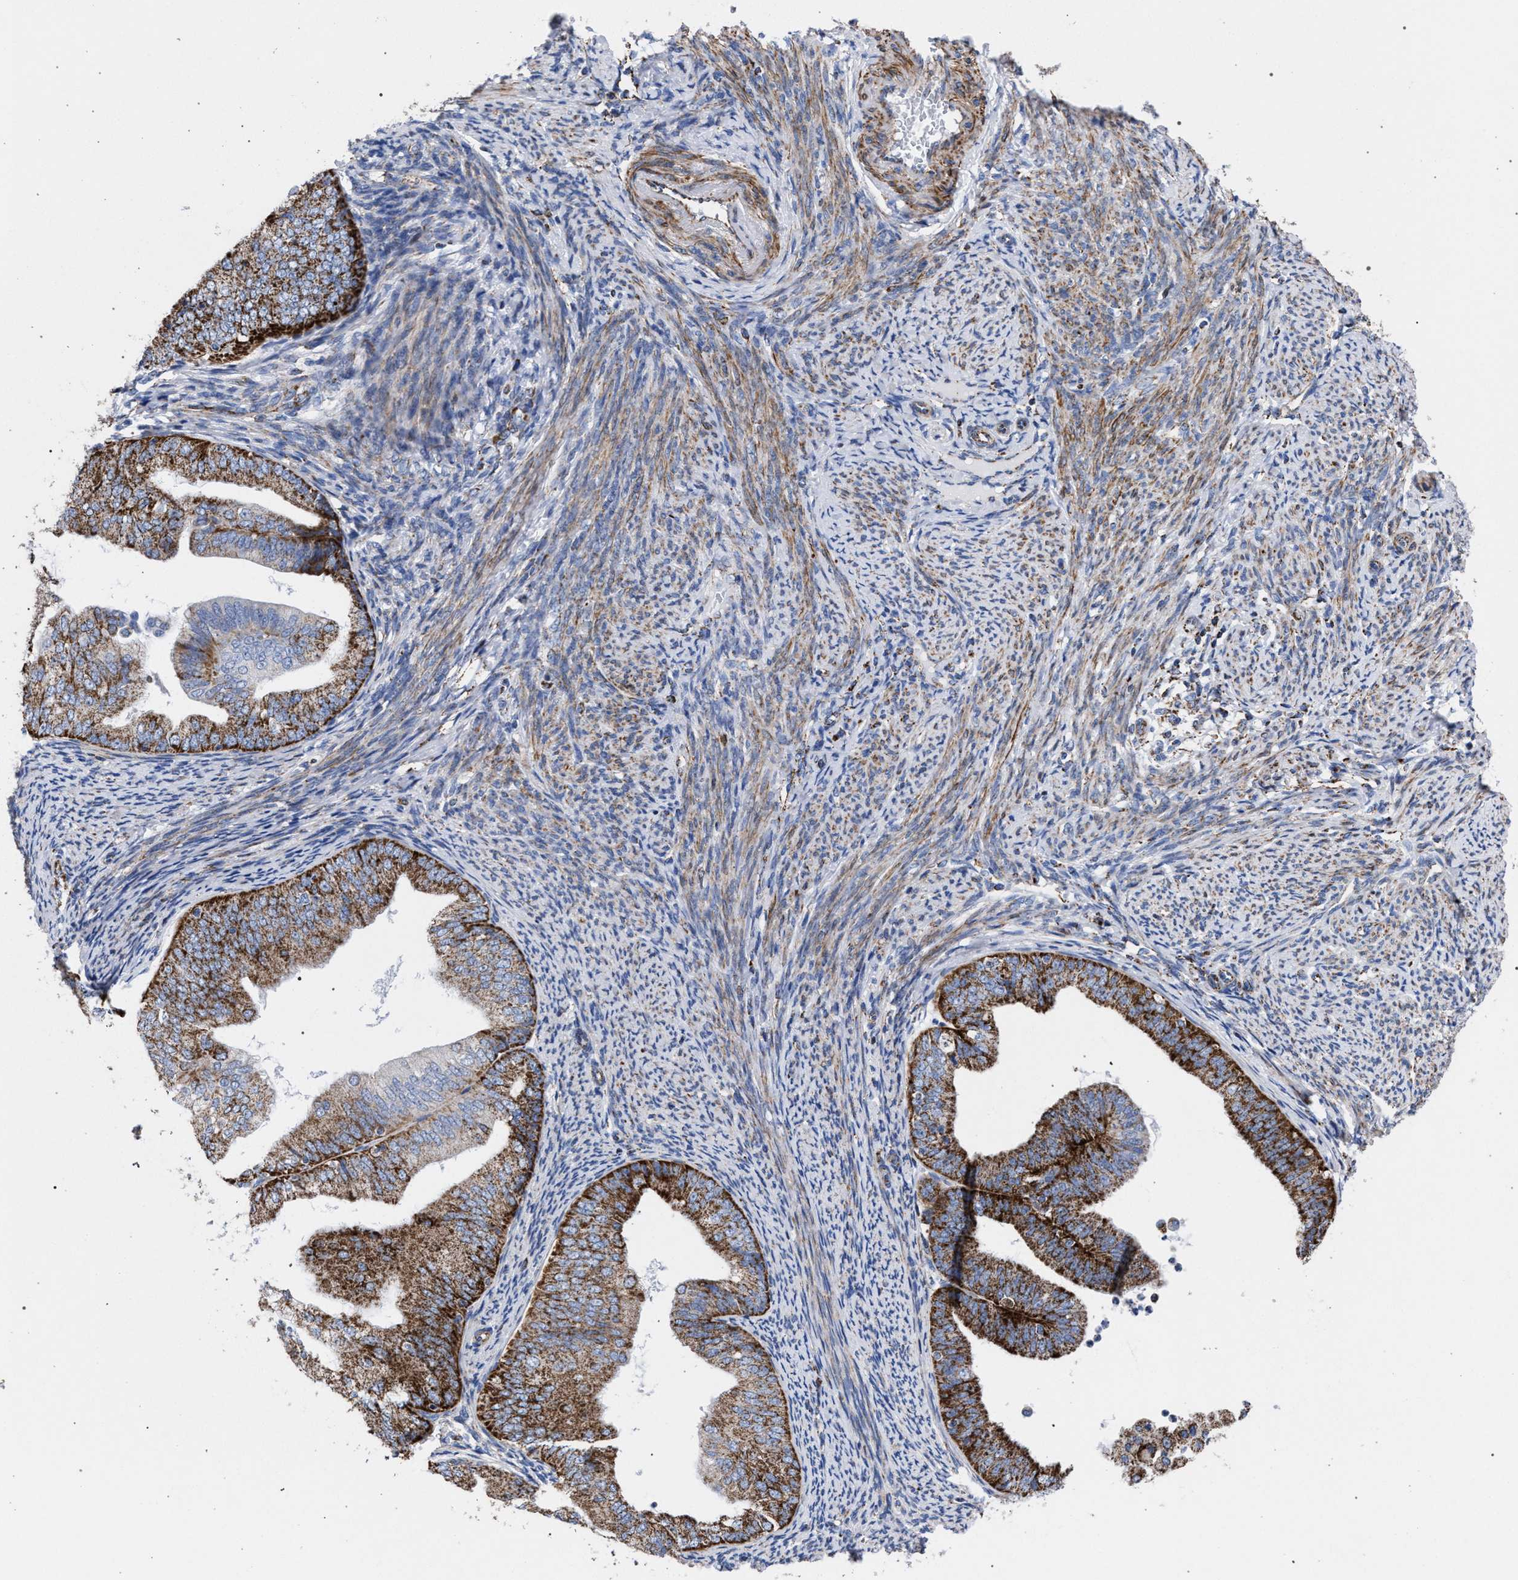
{"staining": {"intensity": "strong", "quantity": ">75%", "location": "cytoplasmic/membranous"}, "tissue": "endometrial cancer", "cell_type": "Tumor cells", "image_type": "cancer", "snomed": [{"axis": "morphology", "description": "Adenocarcinoma, NOS"}, {"axis": "topography", "description": "Endometrium"}], "caption": "Endometrial cancer (adenocarcinoma) stained with a brown dye reveals strong cytoplasmic/membranous positive positivity in about >75% of tumor cells.", "gene": "ACADS", "patient": {"sex": "female", "age": 63}}